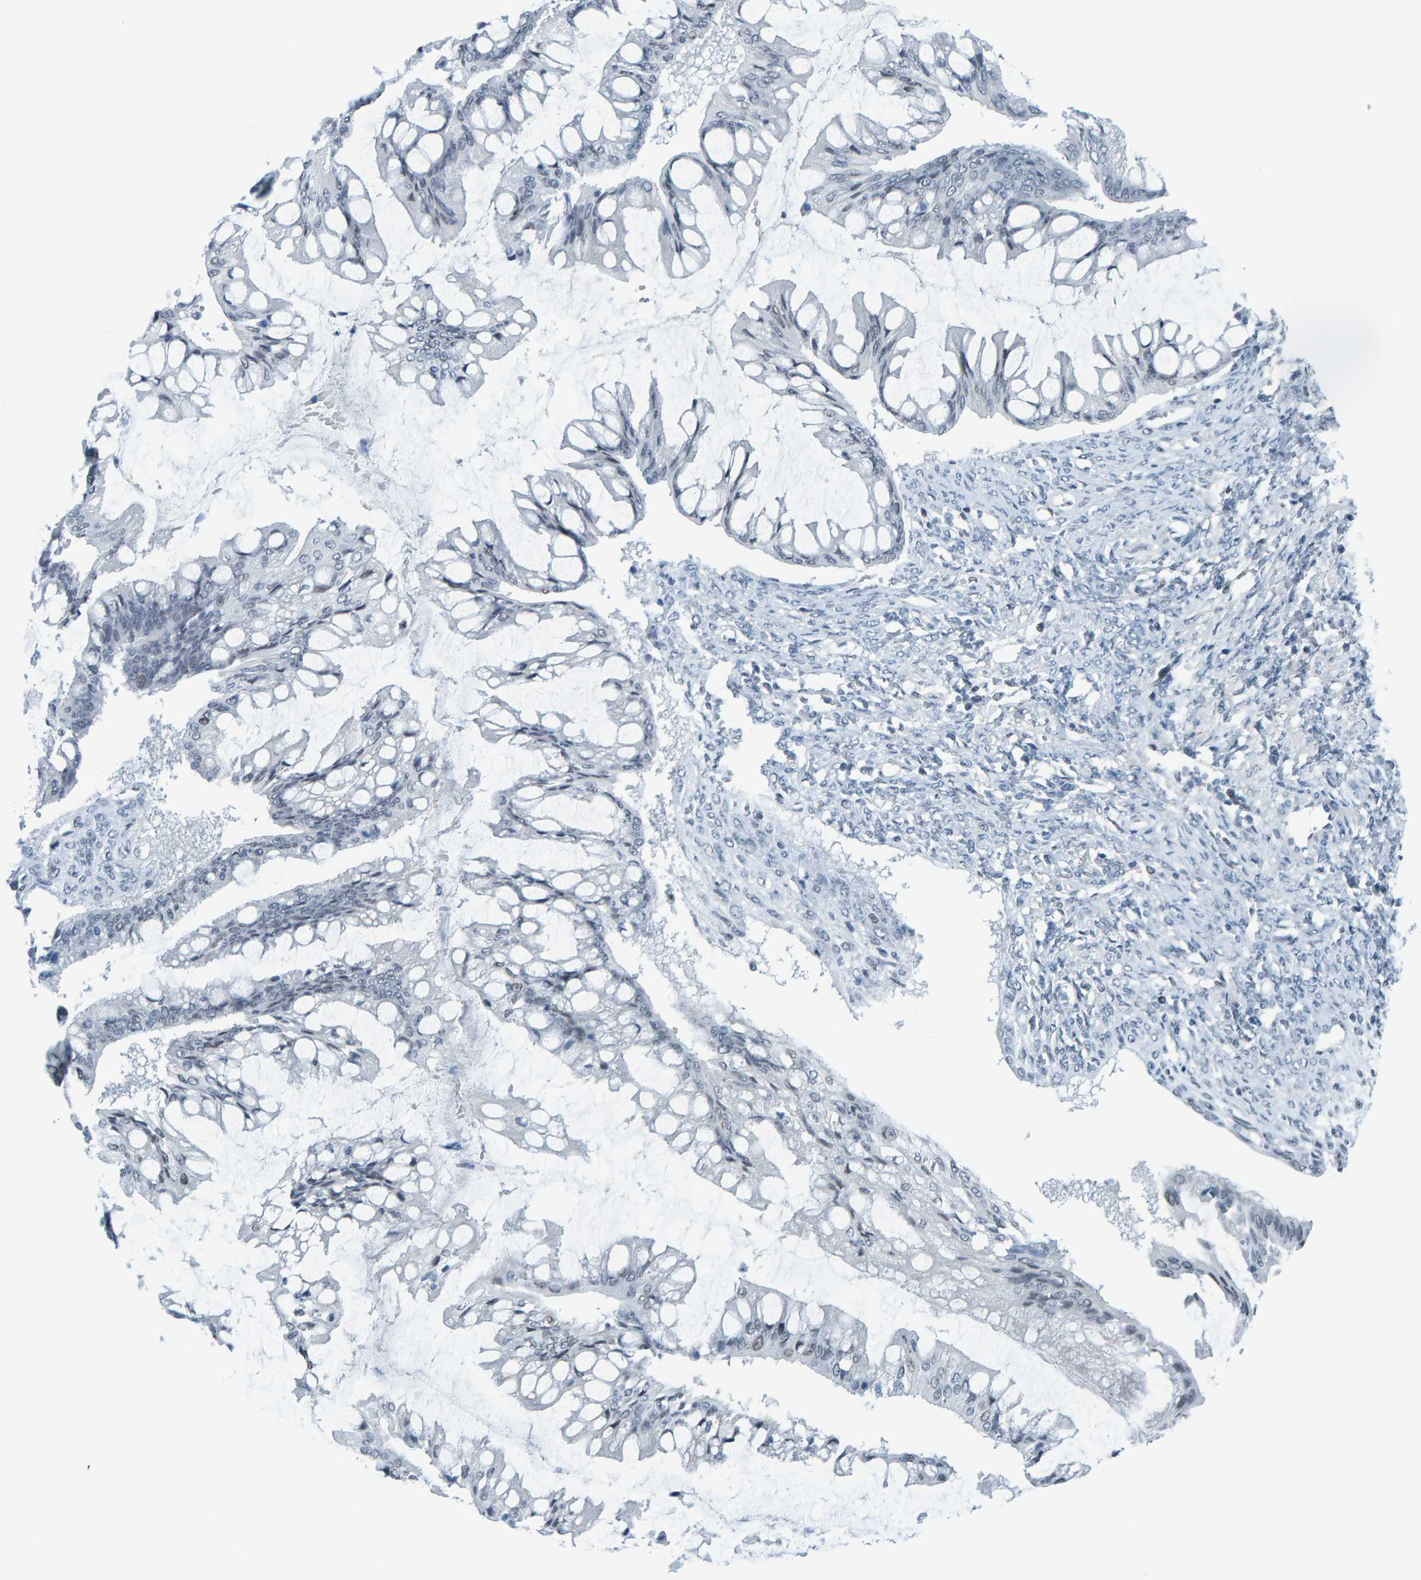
{"staining": {"intensity": "negative", "quantity": "none", "location": "none"}, "tissue": "ovarian cancer", "cell_type": "Tumor cells", "image_type": "cancer", "snomed": [{"axis": "morphology", "description": "Cystadenocarcinoma, mucinous, NOS"}, {"axis": "topography", "description": "Ovary"}], "caption": "Immunohistochemistry (IHC) photomicrograph of neoplastic tissue: human mucinous cystadenocarcinoma (ovarian) stained with DAB displays no significant protein staining in tumor cells.", "gene": "CNP", "patient": {"sex": "female", "age": 73}}